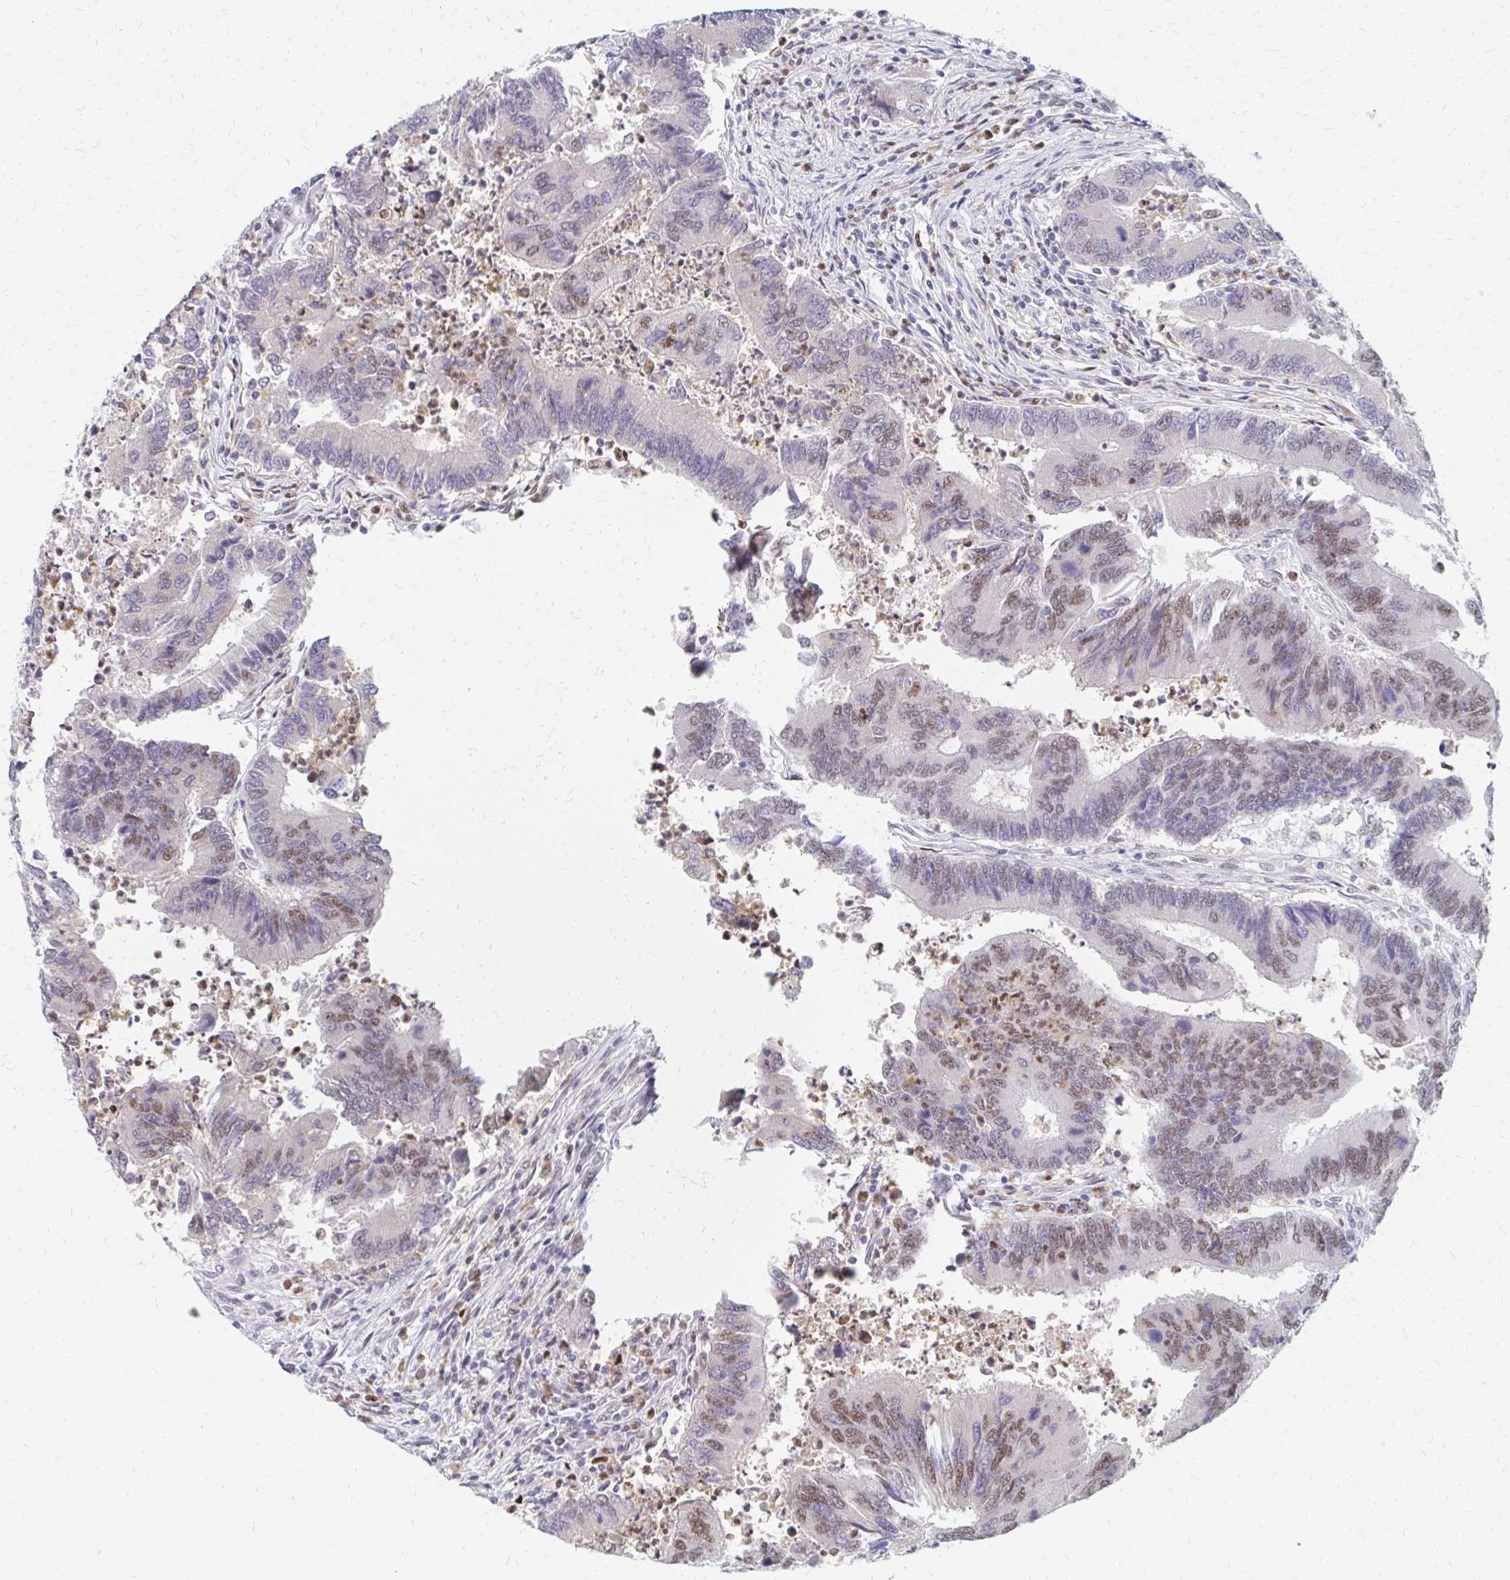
{"staining": {"intensity": "moderate", "quantity": "25%-75%", "location": "nuclear"}, "tissue": "colorectal cancer", "cell_type": "Tumor cells", "image_type": "cancer", "snomed": [{"axis": "morphology", "description": "Adenocarcinoma, NOS"}, {"axis": "topography", "description": "Colon"}], "caption": "Immunohistochemistry of human colorectal adenocarcinoma displays medium levels of moderate nuclear staining in approximately 25%-75% of tumor cells.", "gene": "PLK3", "patient": {"sex": "female", "age": 67}}